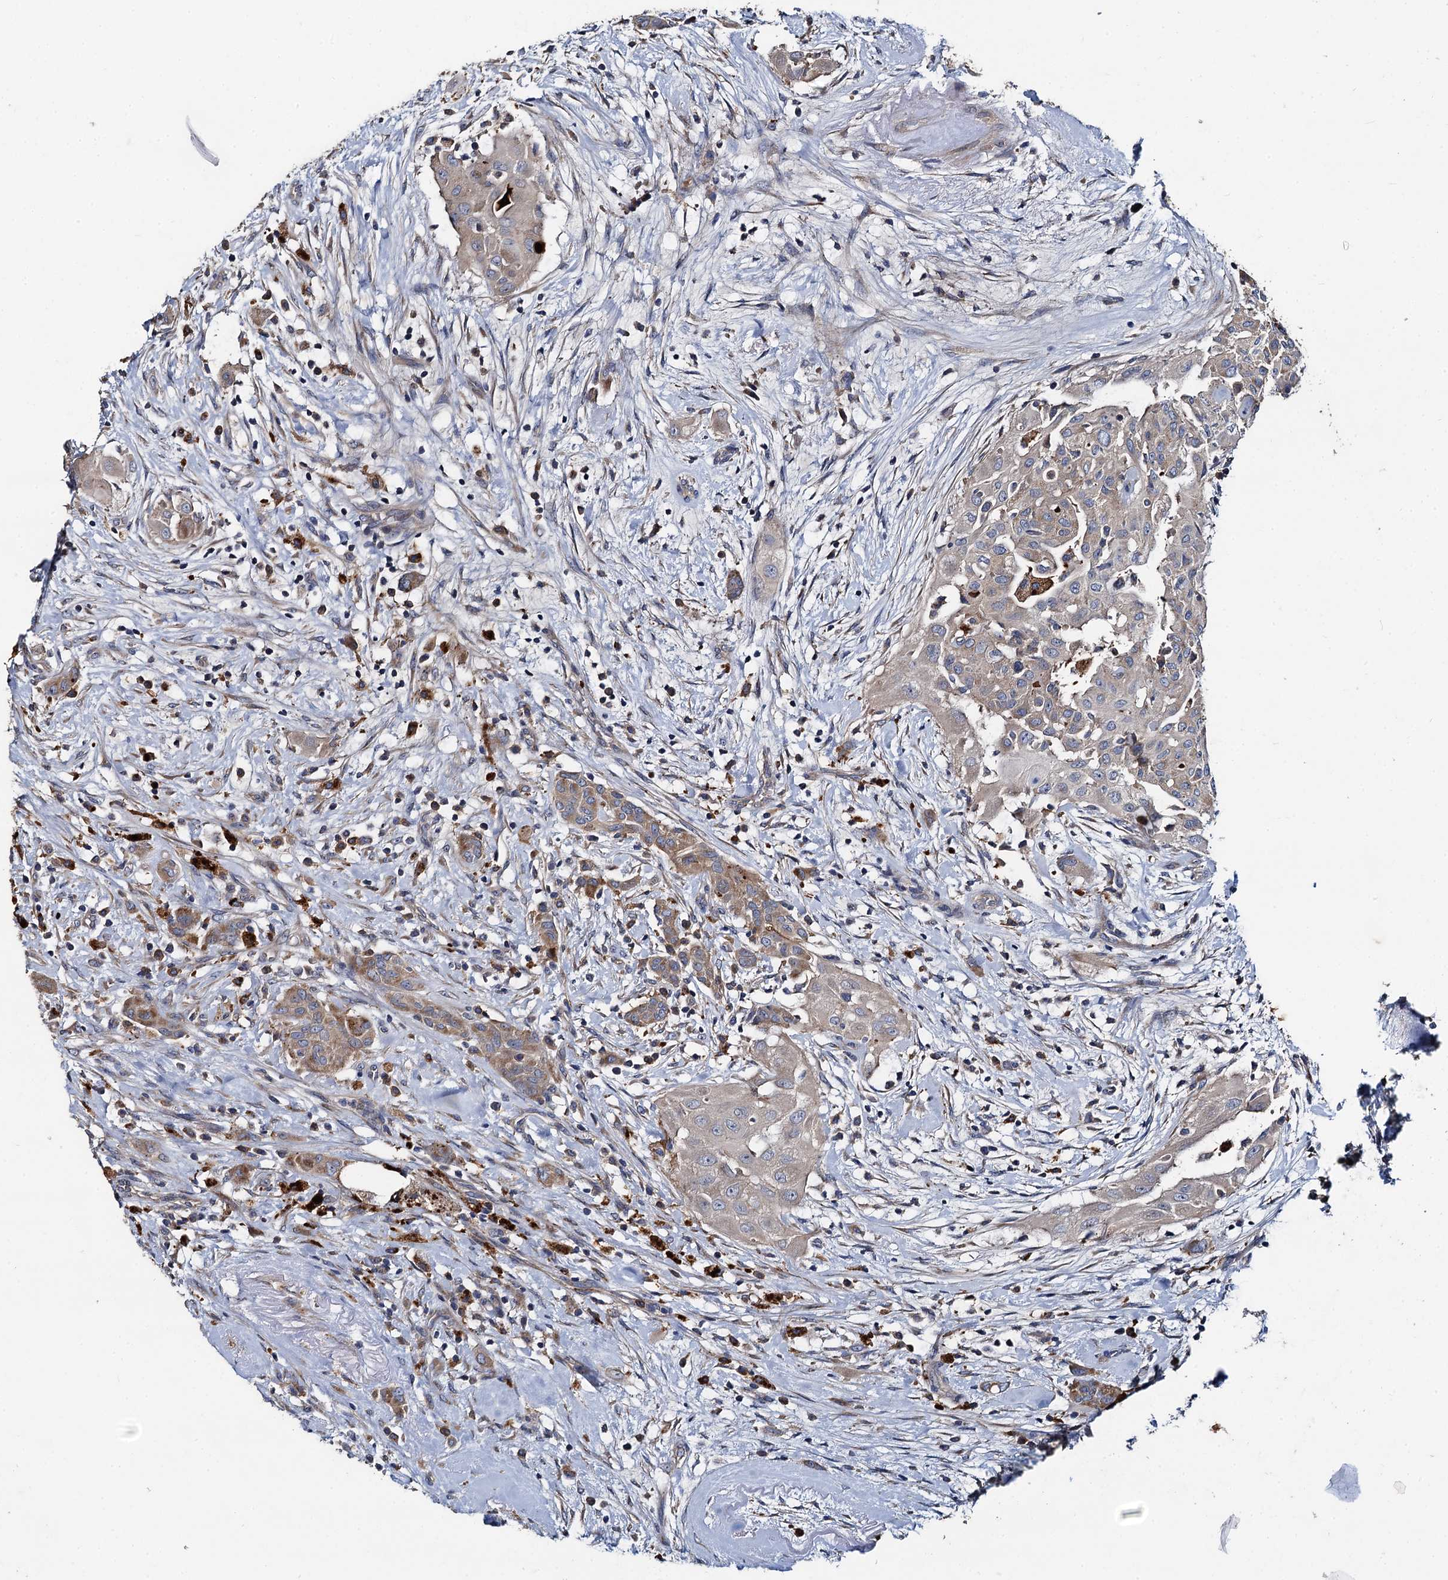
{"staining": {"intensity": "weak", "quantity": ">75%", "location": "cytoplasmic/membranous"}, "tissue": "thyroid cancer", "cell_type": "Tumor cells", "image_type": "cancer", "snomed": [{"axis": "morphology", "description": "Papillary adenocarcinoma, NOS"}, {"axis": "topography", "description": "Thyroid gland"}], "caption": "Tumor cells display weak cytoplasmic/membranous positivity in approximately >75% of cells in thyroid cancer.", "gene": "SPRYD3", "patient": {"sex": "female", "age": 59}}